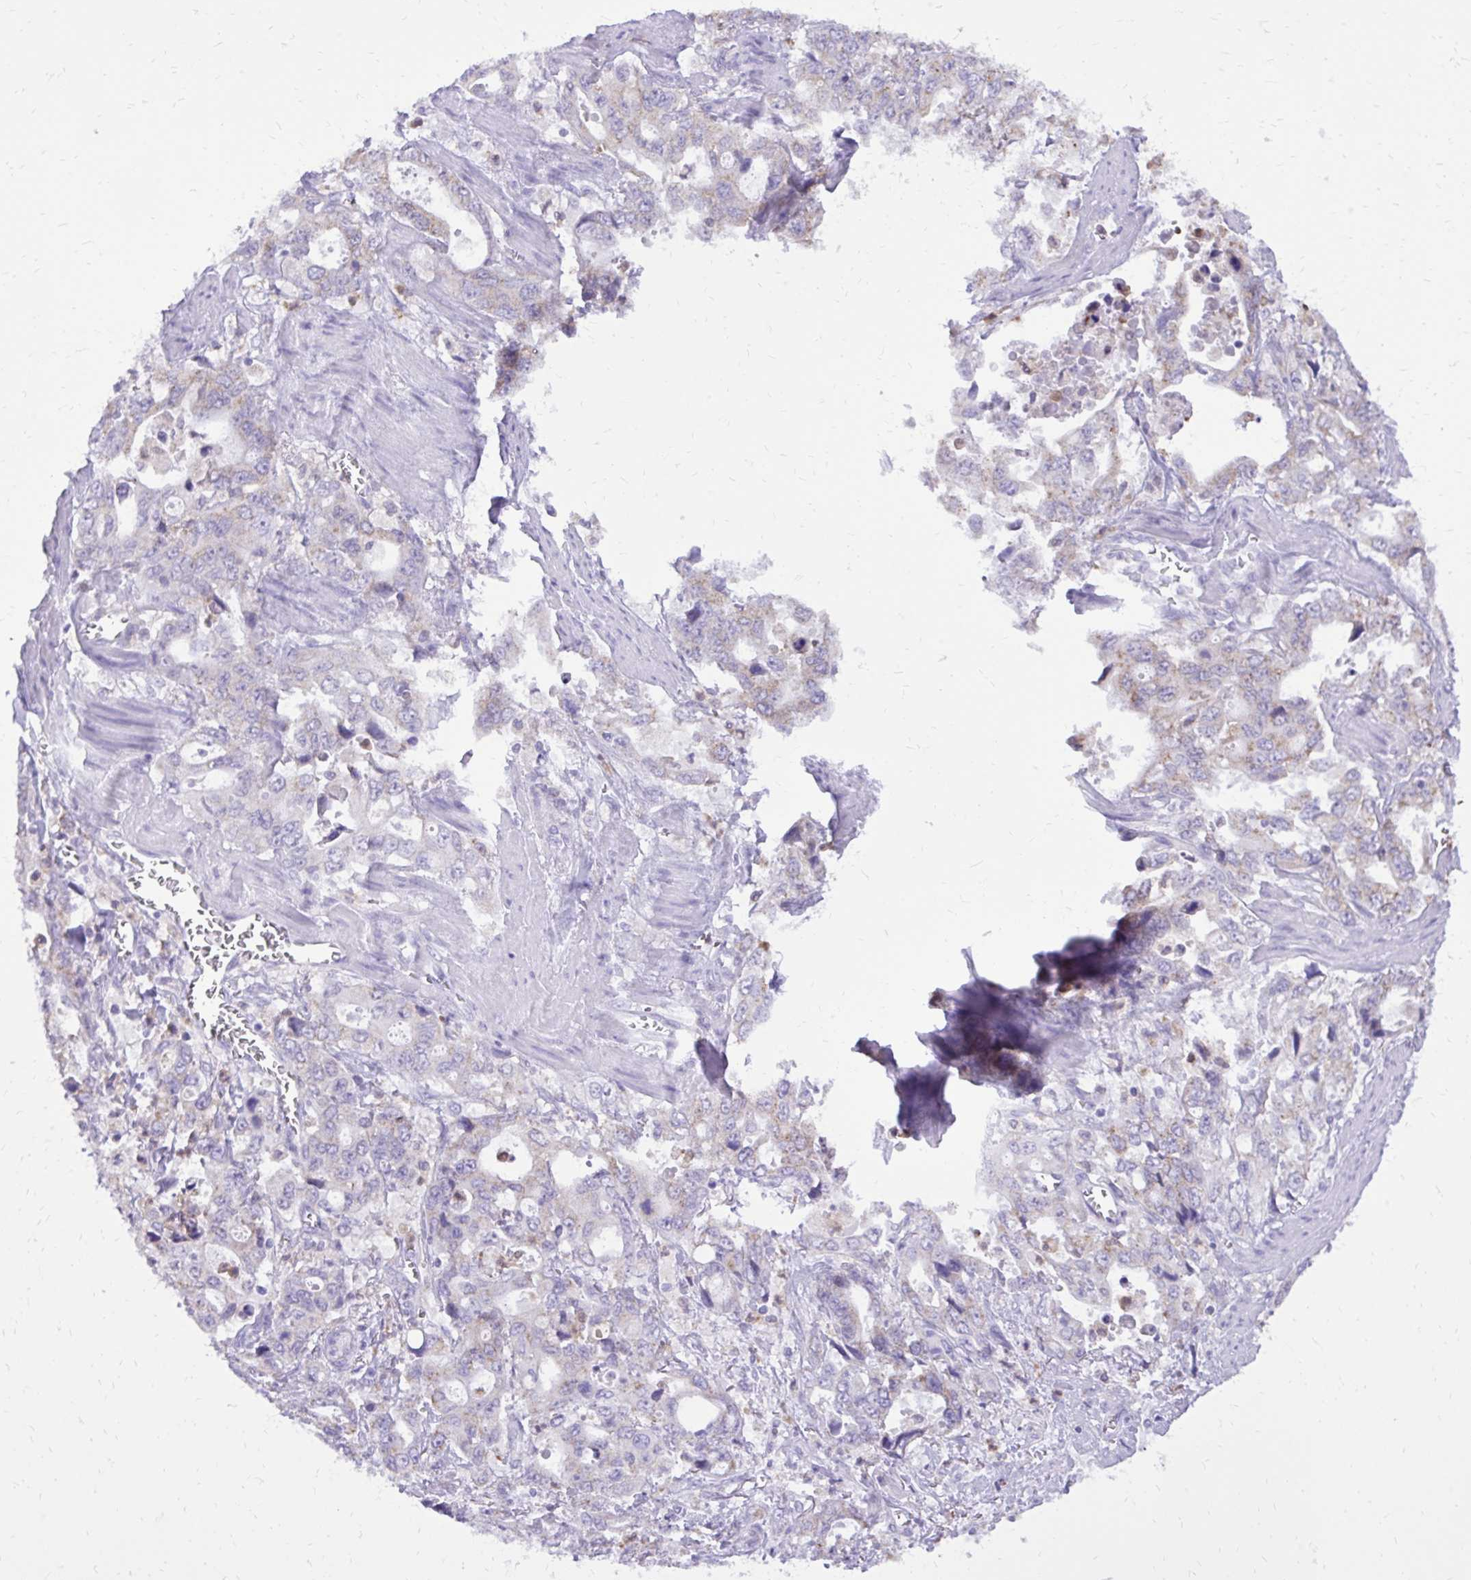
{"staining": {"intensity": "negative", "quantity": "none", "location": "none"}, "tissue": "stomach cancer", "cell_type": "Tumor cells", "image_type": "cancer", "snomed": [{"axis": "morphology", "description": "Adenocarcinoma, NOS"}, {"axis": "topography", "description": "Stomach, upper"}], "caption": "IHC of human stomach cancer demonstrates no staining in tumor cells. (DAB IHC with hematoxylin counter stain).", "gene": "CAT", "patient": {"sex": "male", "age": 74}}